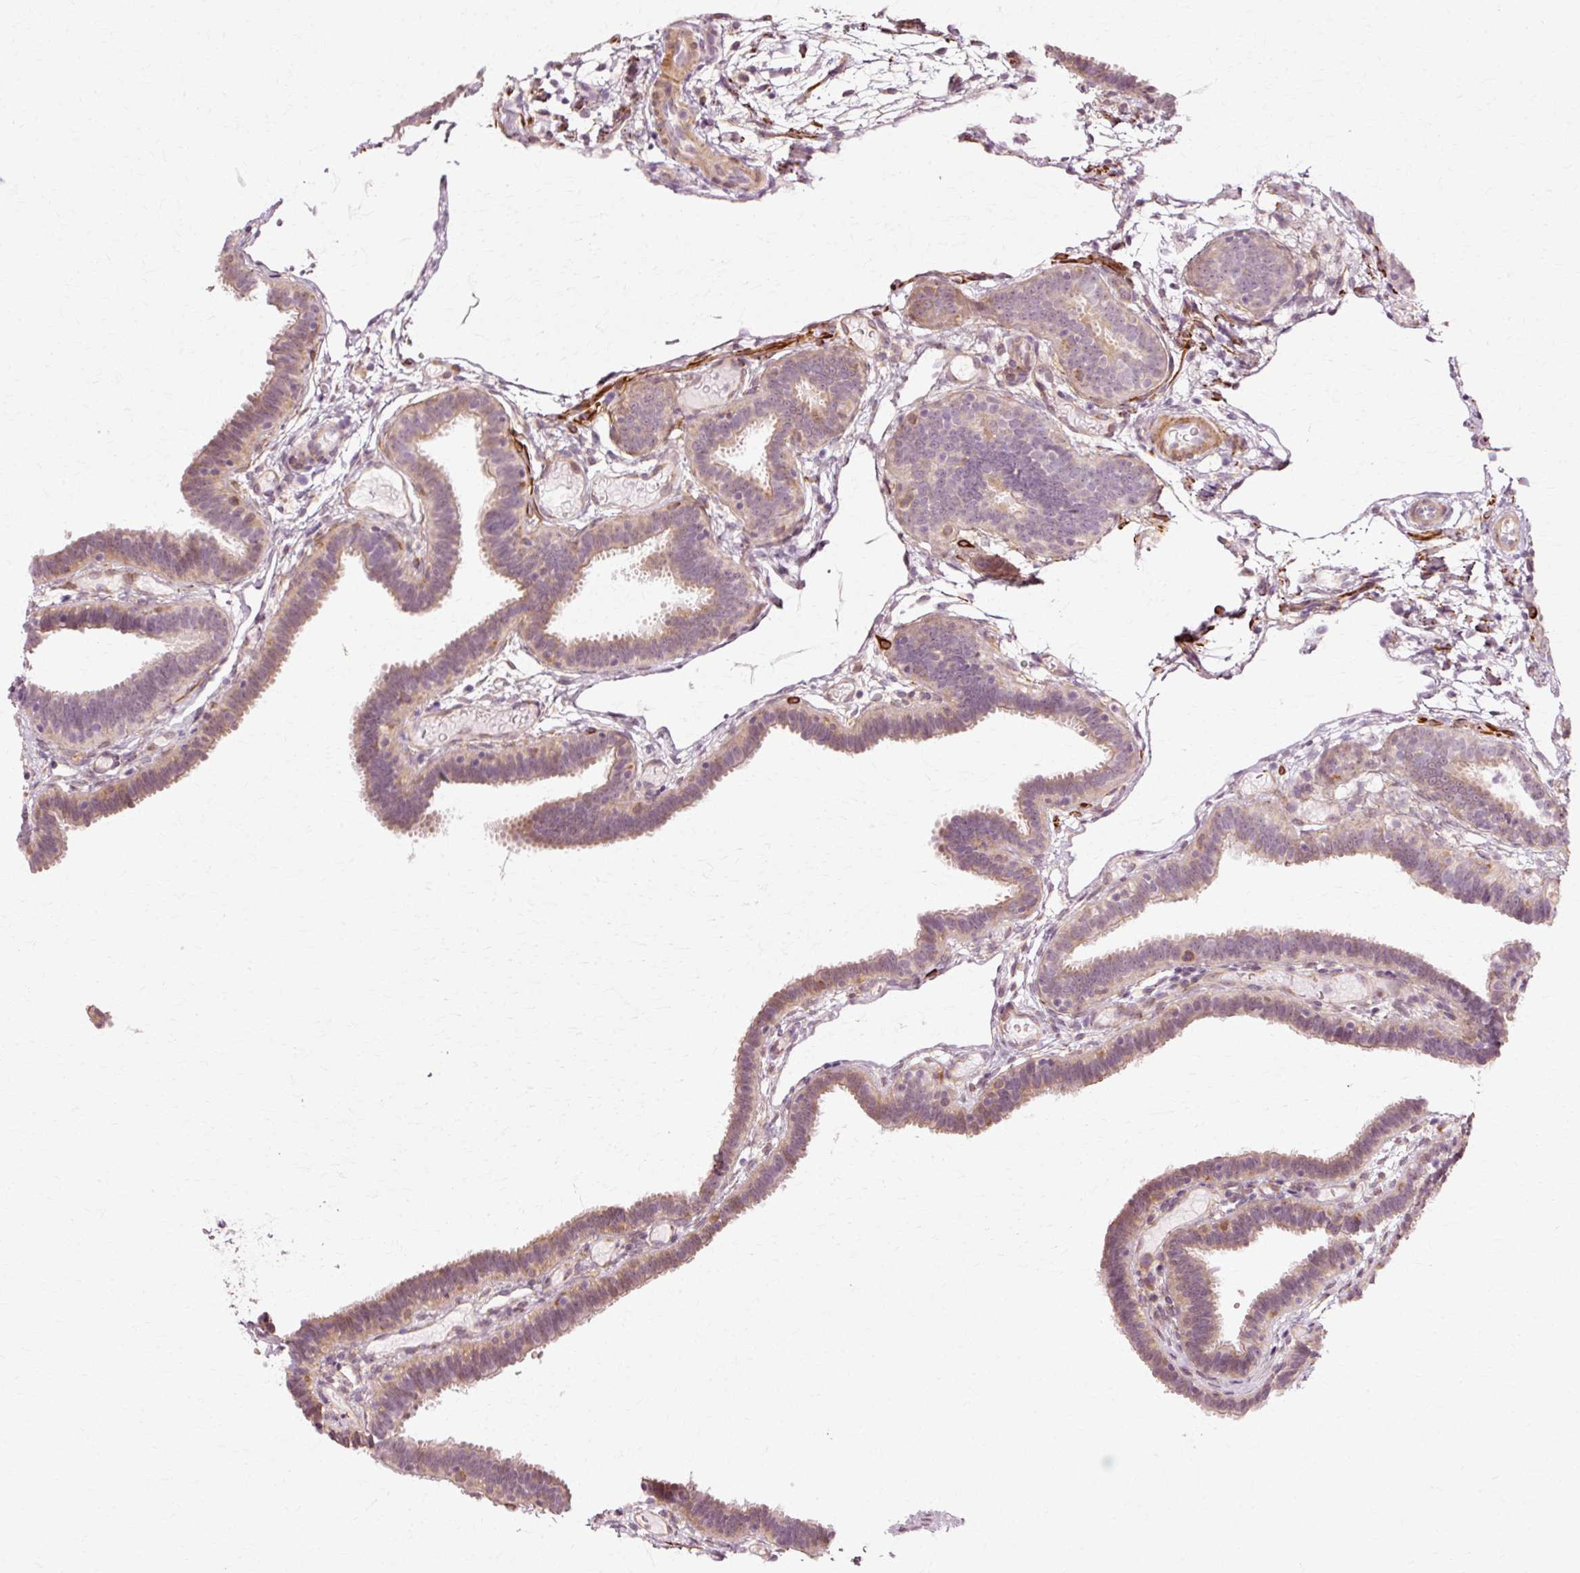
{"staining": {"intensity": "weak", "quantity": "<25%", "location": "cytoplasmic/membranous"}, "tissue": "fallopian tube", "cell_type": "Glandular cells", "image_type": "normal", "snomed": [{"axis": "morphology", "description": "Normal tissue, NOS"}, {"axis": "topography", "description": "Fallopian tube"}], "caption": "Glandular cells show no significant protein positivity in benign fallopian tube. (DAB IHC visualized using brightfield microscopy, high magnification).", "gene": "RANBP2", "patient": {"sex": "female", "age": 37}}